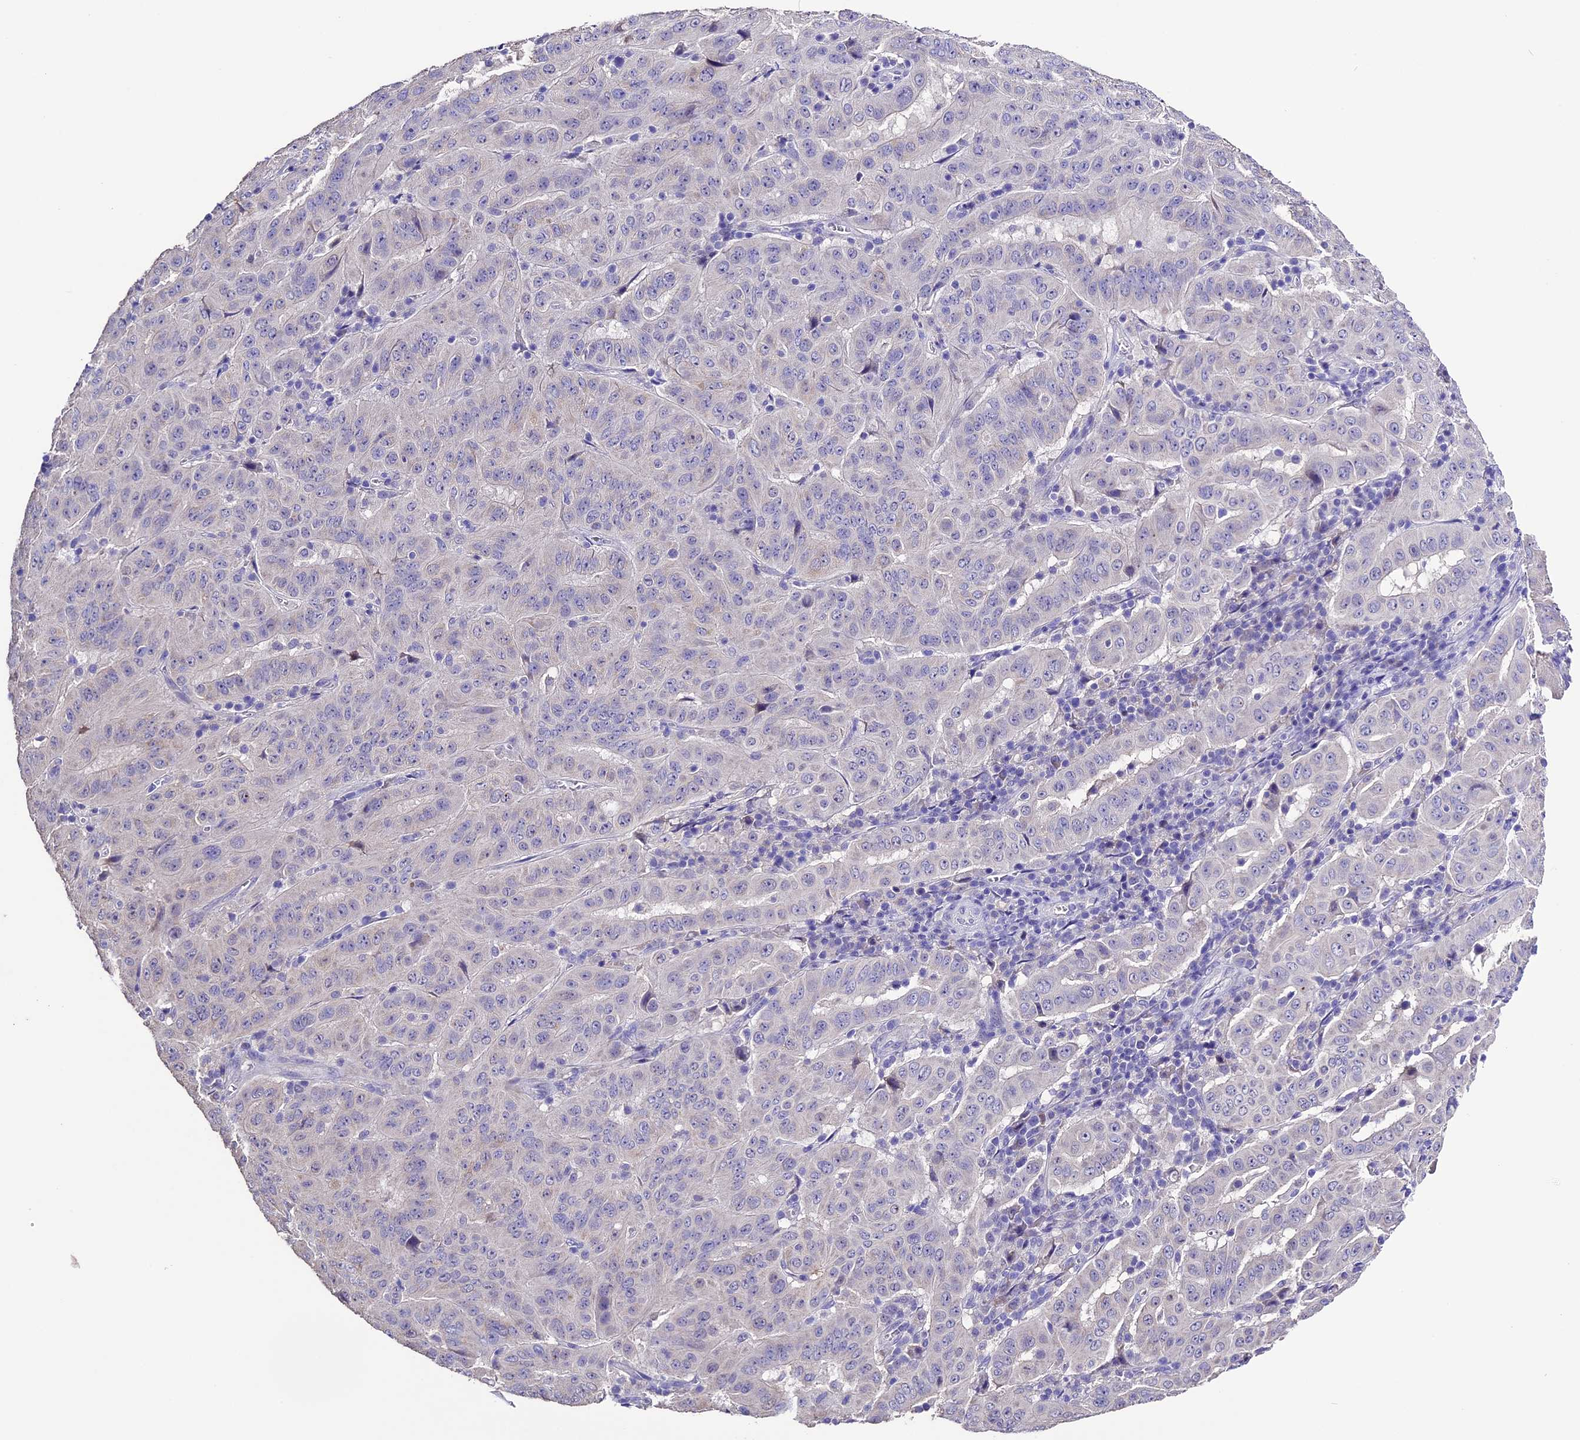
{"staining": {"intensity": "negative", "quantity": "none", "location": "none"}, "tissue": "pancreatic cancer", "cell_type": "Tumor cells", "image_type": "cancer", "snomed": [{"axis": "morphology", "description": "Adenocarcinoma, NOS"}, {"axis": "topography", "description": "Pancreas"}], "caption": "Image shows no significant protein positivity in tumor cells of pancreatic adenocarcinoma. The staining was performed using DAB (3,3'-diaminobenzidine) to visualize the protein expression in brown, while the nuclei were stained in blue with hematoxylin (Magnification: 20x).", "gene": "DIS3L", "patient": {"sex": "male", "age": 63}}